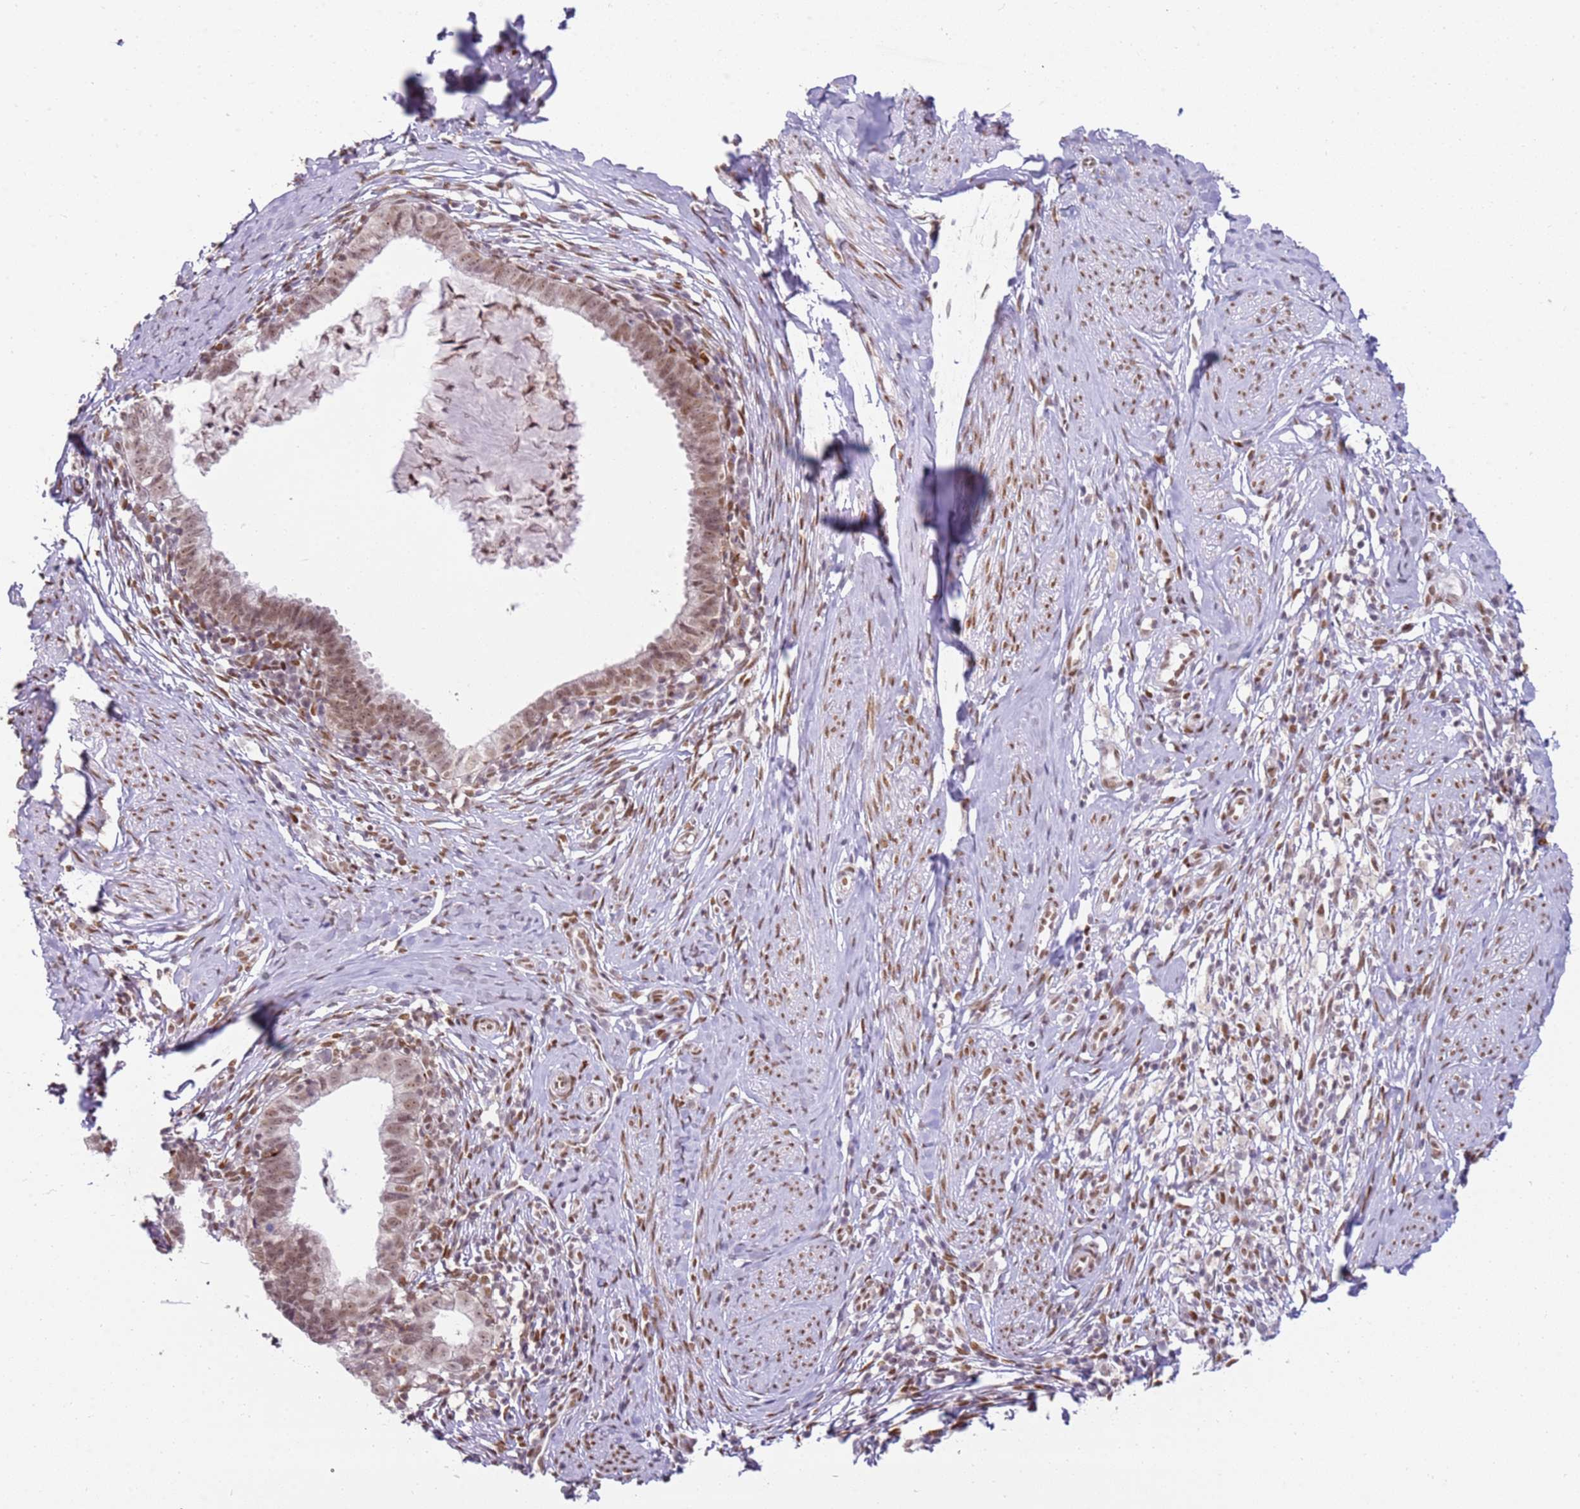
{"staining": {"intensity": "moderate", "quantity": ">75%", "location": "nuclear"}, "tissue": "cervical cancer", "cell_type": "Tumor cells", "image_type": "cancer", "snomed": [{"axis": "morphology", "description": "Adenocarcinoma, NOS"}, {"axis": "topography", "description": "Cervix"}], "caption": "This photomicrograph shows IHC staining of human adenocarcinoma (cervical), with medium moderate nuclear positivity in approximately >75% of tumor cells.", "gene": "PHC2", "patient": {"sex": "female", "age": 36}}